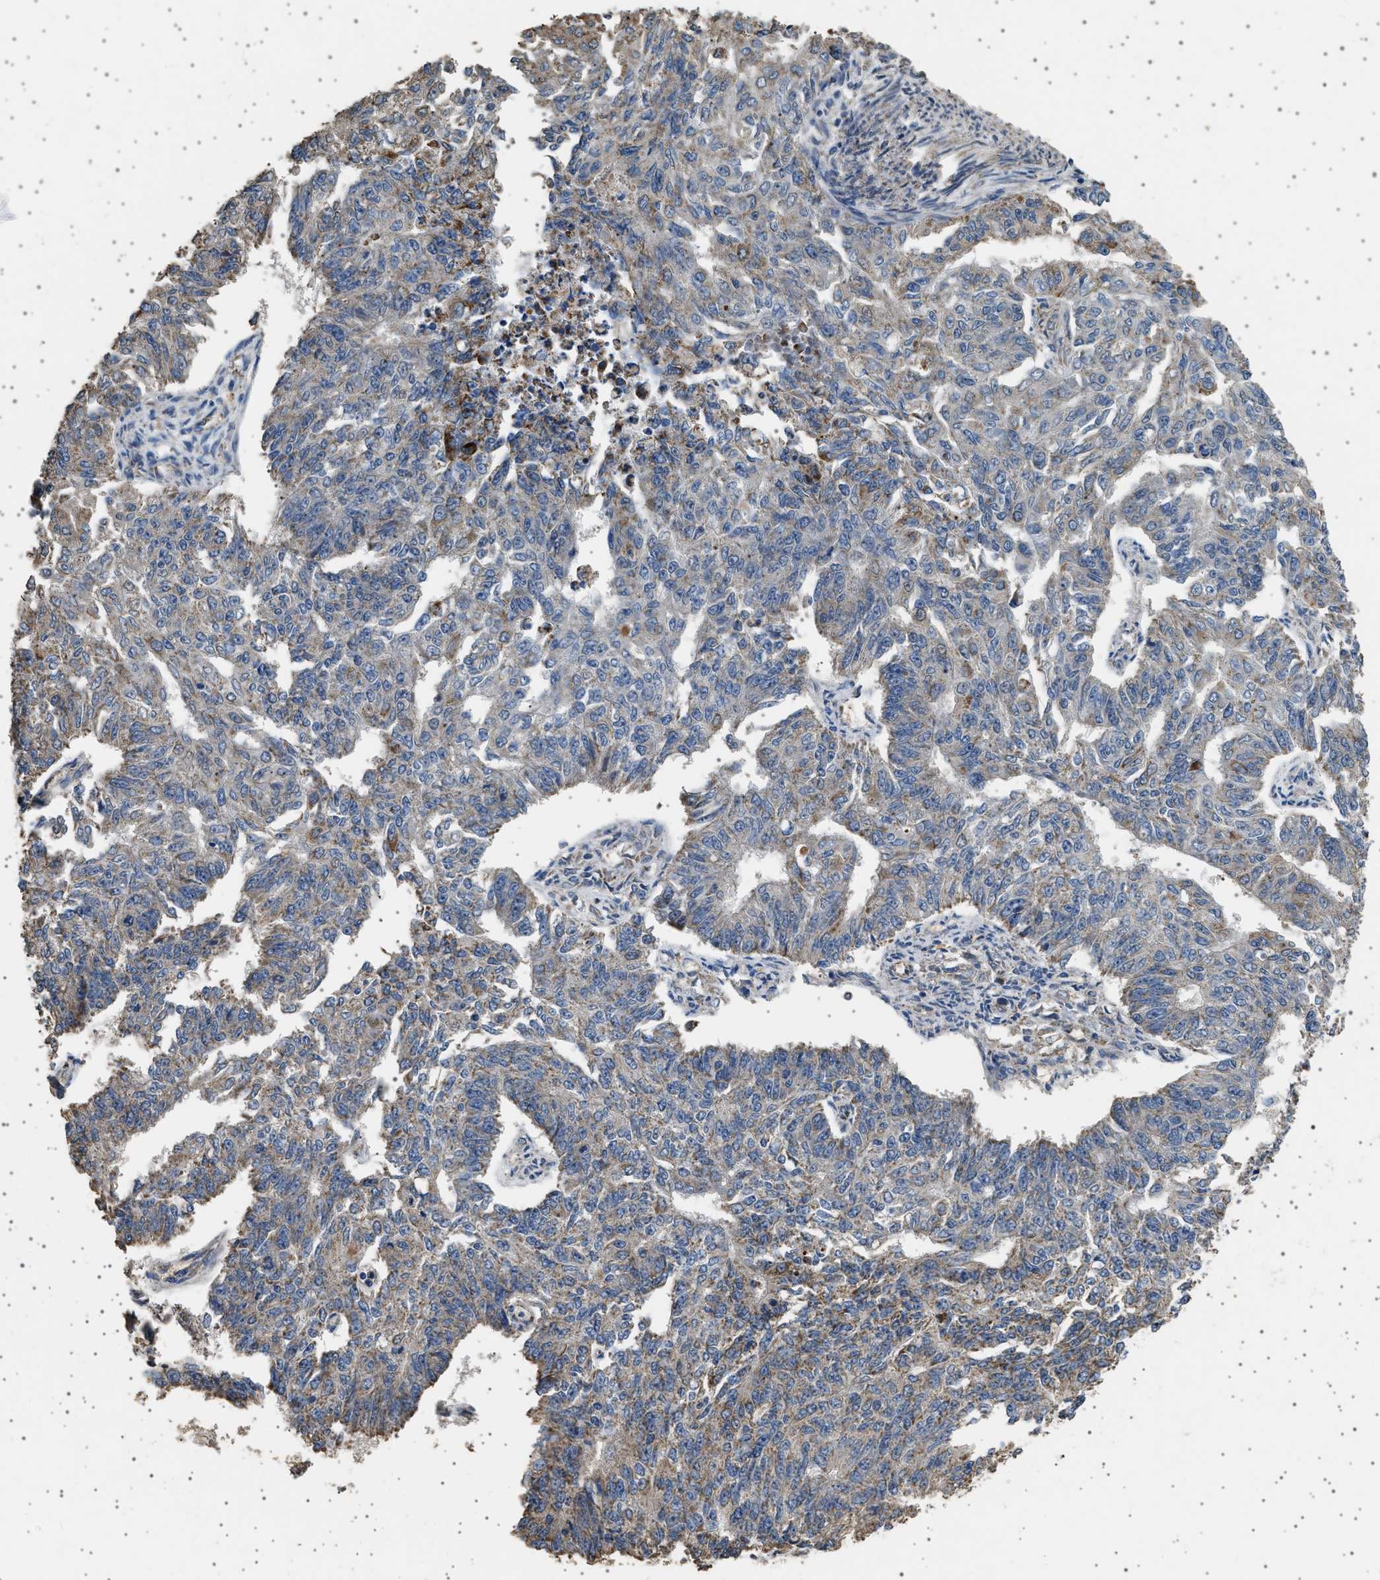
{"staining": {"intensity": "moderate", "quantity": "25%-75%", "location": "cytoplasmic/membranous"}, "tissue": "endometrial cancer", "cell_type": "Tumor cells", "image_type": "cancer", "snomed": [{"axis": "morphology", "description": "Adenocarcinoma, NOS"}, {"axis": "topography", "description": "Endometrium"}], "caption": "Tumor cells reveal medium levels of moderate cytoplasmic/membranous positivity in approximately 25%-75% of cells in endometrial adenocarcinoma. Immunohistochemistry stains the protein of interest in brown and the nuclei are stained blue.", "gene": "KCNA4", "patient": {"sex": "female", "age": 32}}